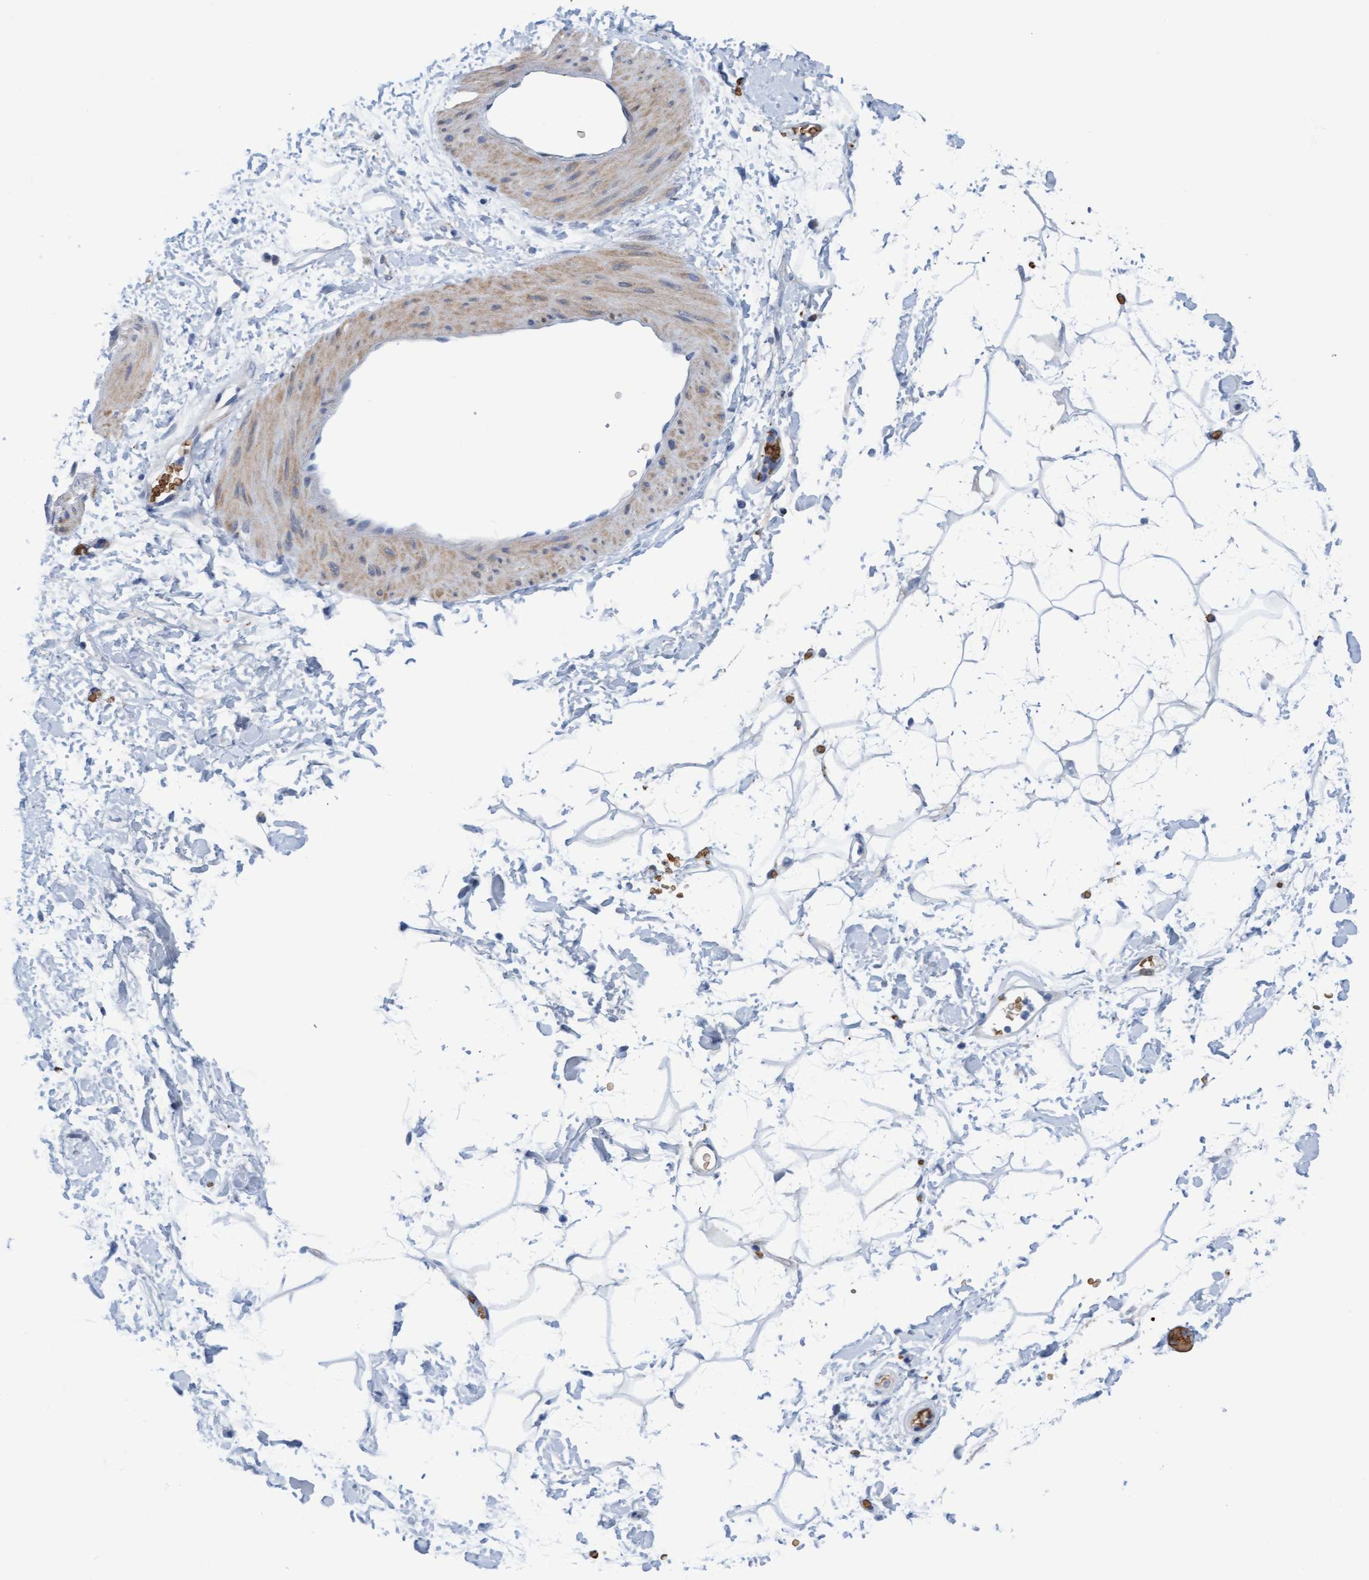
{"staining": {"intensity": "negative", "quantity": "none", "location": "none"}, "tissue": "adipose tissue", "cell_type": "Adipocytes", "image_type": "normal", "snomed": [{"axis": "morphology", "description": "Normal tissue, NOS"}, {"axis": "topography", "description": "Soft tissue"}], "caption": "Immunohistochemistry of normal adipose tissue exhibits no expression in adipocytes.", "gene": "P2RX5", "patient": {"sex": "male", "age": 72}}